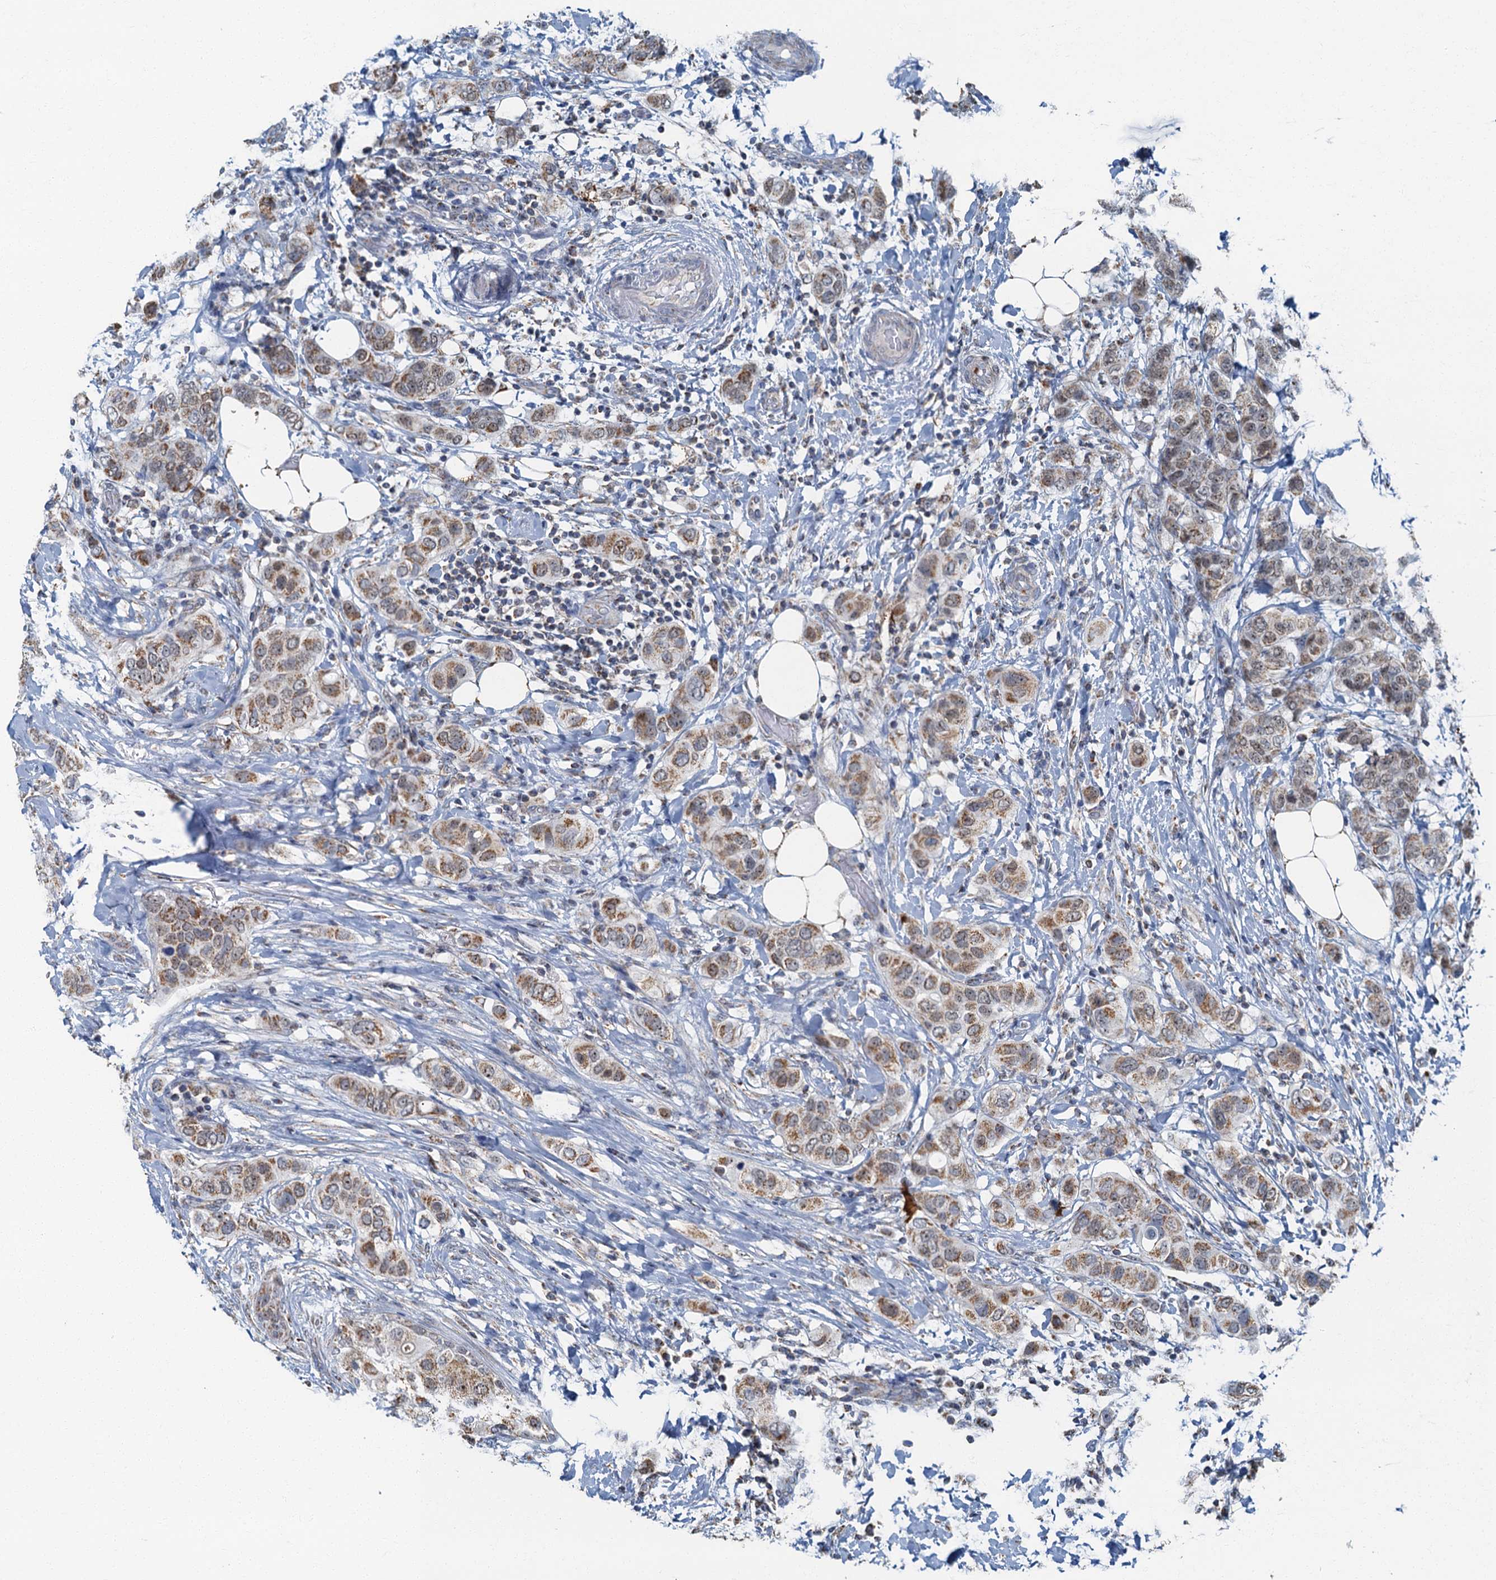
{"staining": {"intensity": "moderate", "quantity": ">75%", "location": "cytoplasmic/membranous"}, "tissue": "breast cancer", "cell_type": "Tumor cells", "image_type": "cancer", "snomed": [{"axis": "morphology", "description": "Lobular carcinoma"}, {"axis": "topography", "description": "Breast"}], "caption": "This is an image of immunohistochemistry staining of breast lobular carcinoma, which shows moderate positivity in the cytoplasmic/membranous of tumor cells.", "gene": "RAD9B", "patient": {"sex": "female", "age": 51}}